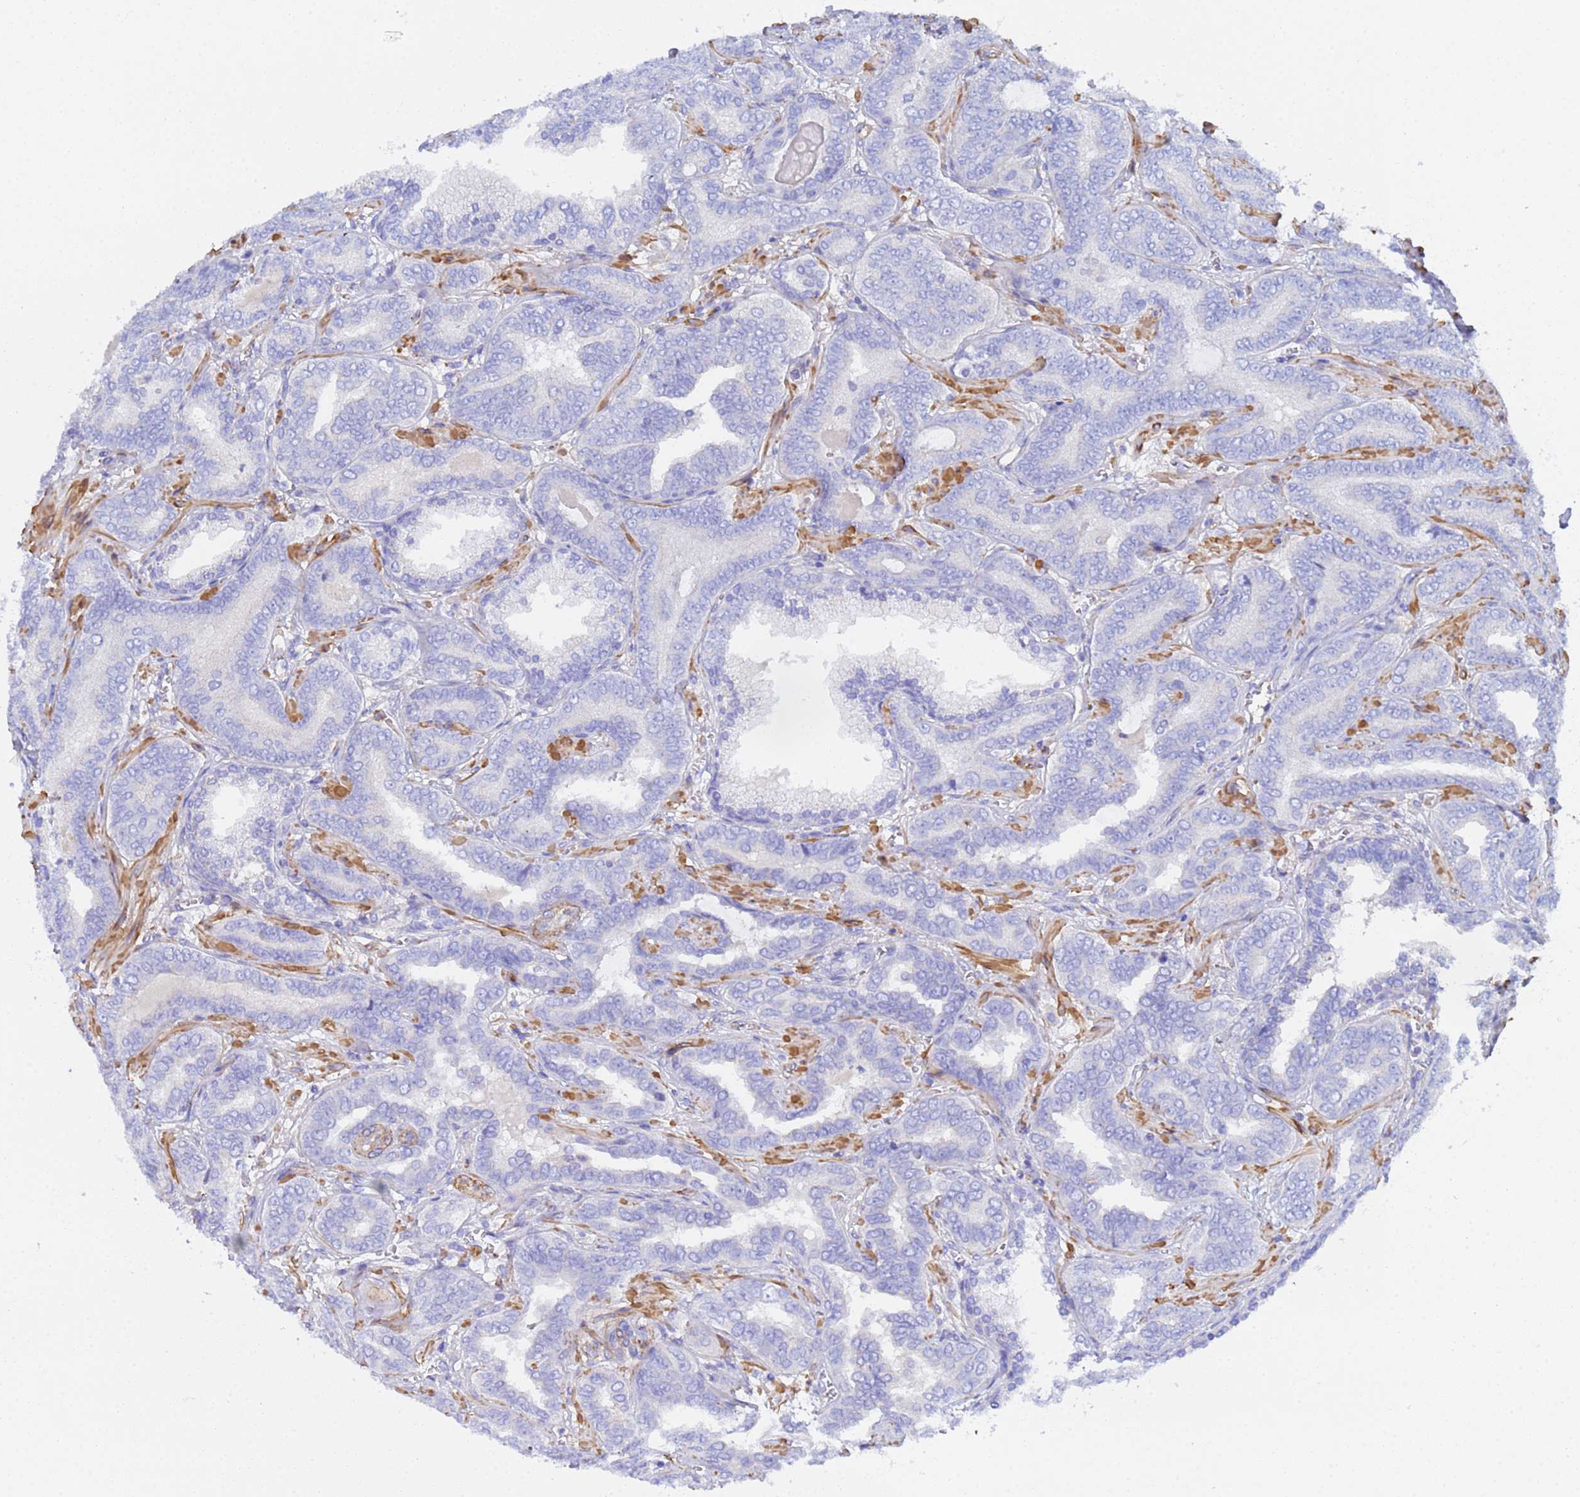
{"staining": {"intensity": "negative", "quantity": "none", "location": "none"}, "tissue": "prostate cancer", "cell_type": "Tumor cells", "image_type": "cancer", "snomed": [{"axis": "morphology", "description": "Adenocarcinoma, High grade"}, {"axis": "topography", "description": "Prostate"}], "caption": "Tumor cells show no significant protein staining in prostate high-grade adenocarcinoma.", "gene": "CST4", "patient": {"sex": "male", "age": 67}}